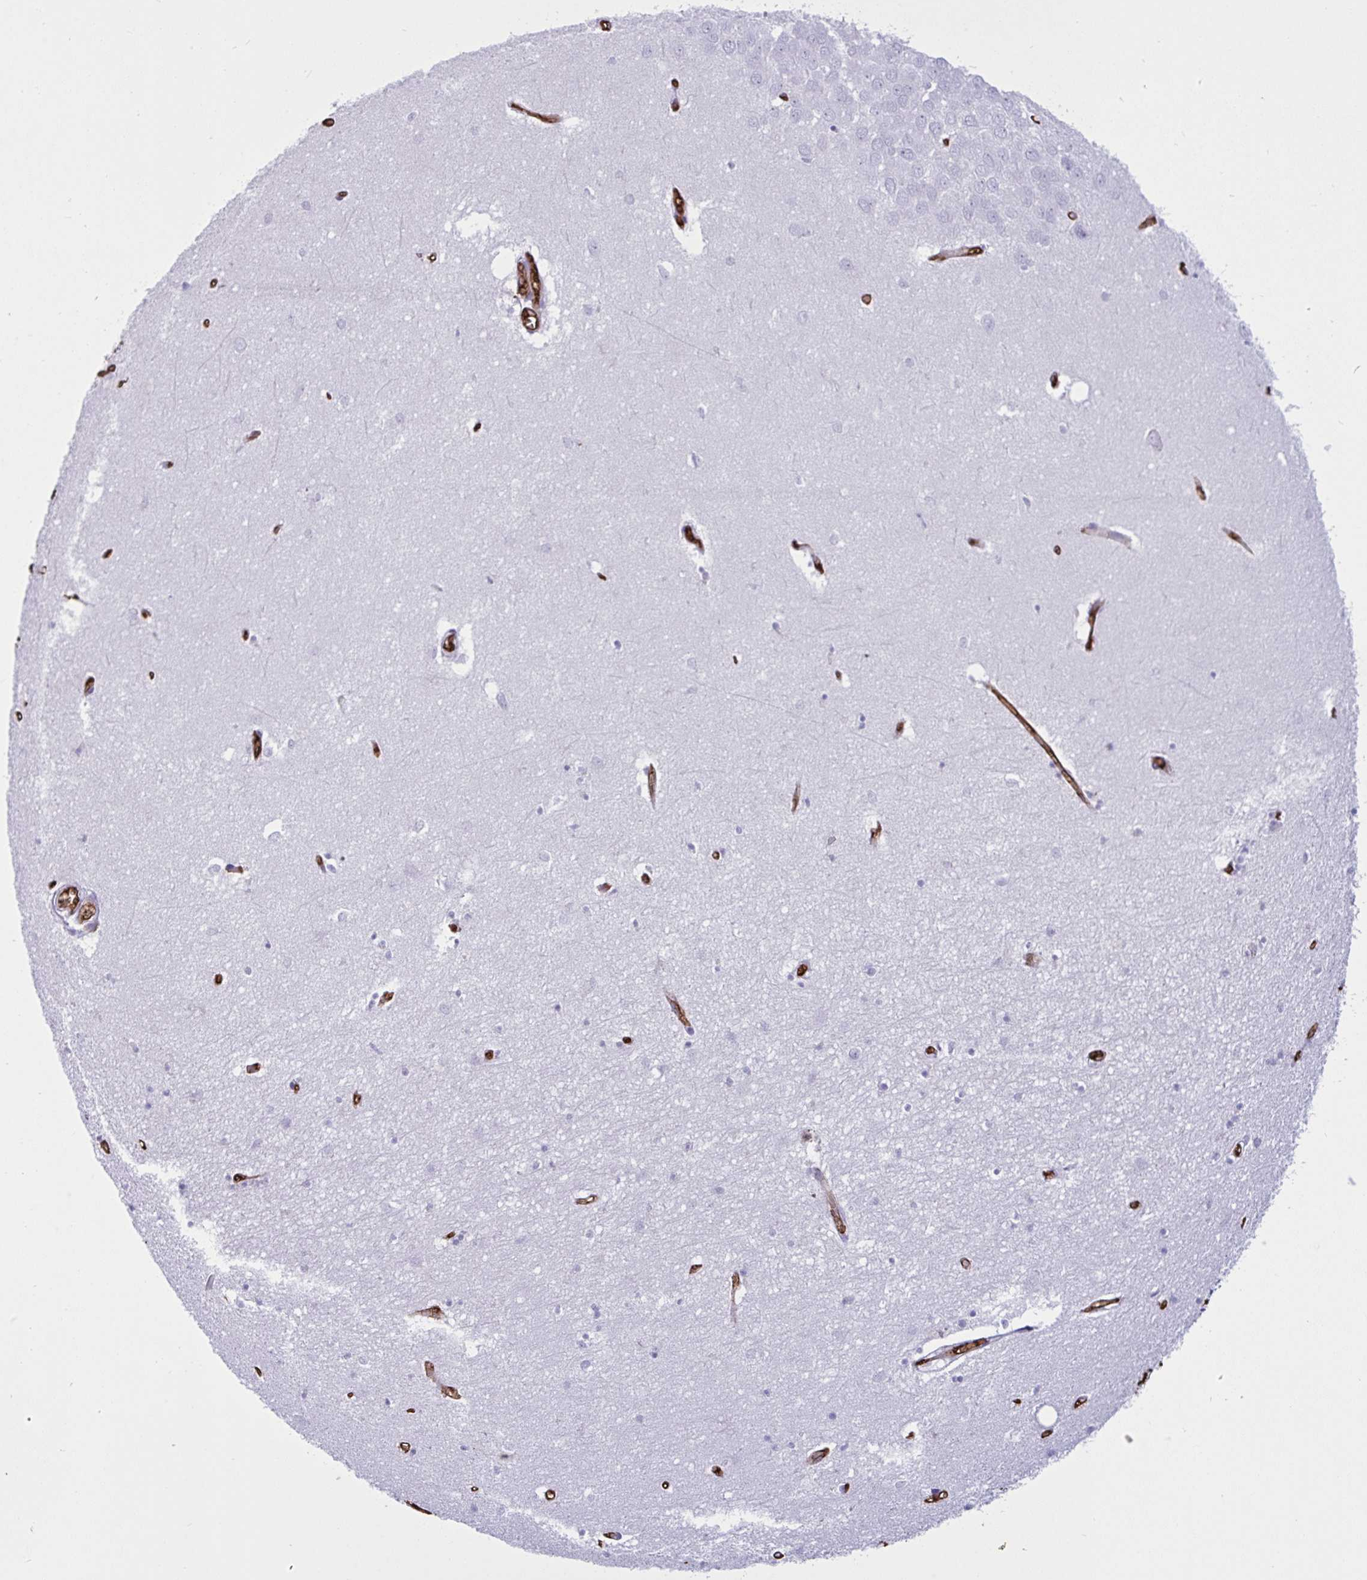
{"staining": {"intensity": "negative", "quantity": "none", "location": "none"}, "tissue": "hippocampus", "cell_type": "Glial cells", "image_type": "normal", "snomed": [{"axis": "morphology", "description": "Normal tissue, NOS"}, {"axis": "topography", "description": "Hippocampus"}], "caption": "Immunohistochemical staining of benign human hippocampus reveals no significant expression in glial cells. (DAB IHC visualized using brightfield microscopy, high magnification).", "gene": "SLC2A1", "patient": {"sex": "female", "age": 64}}